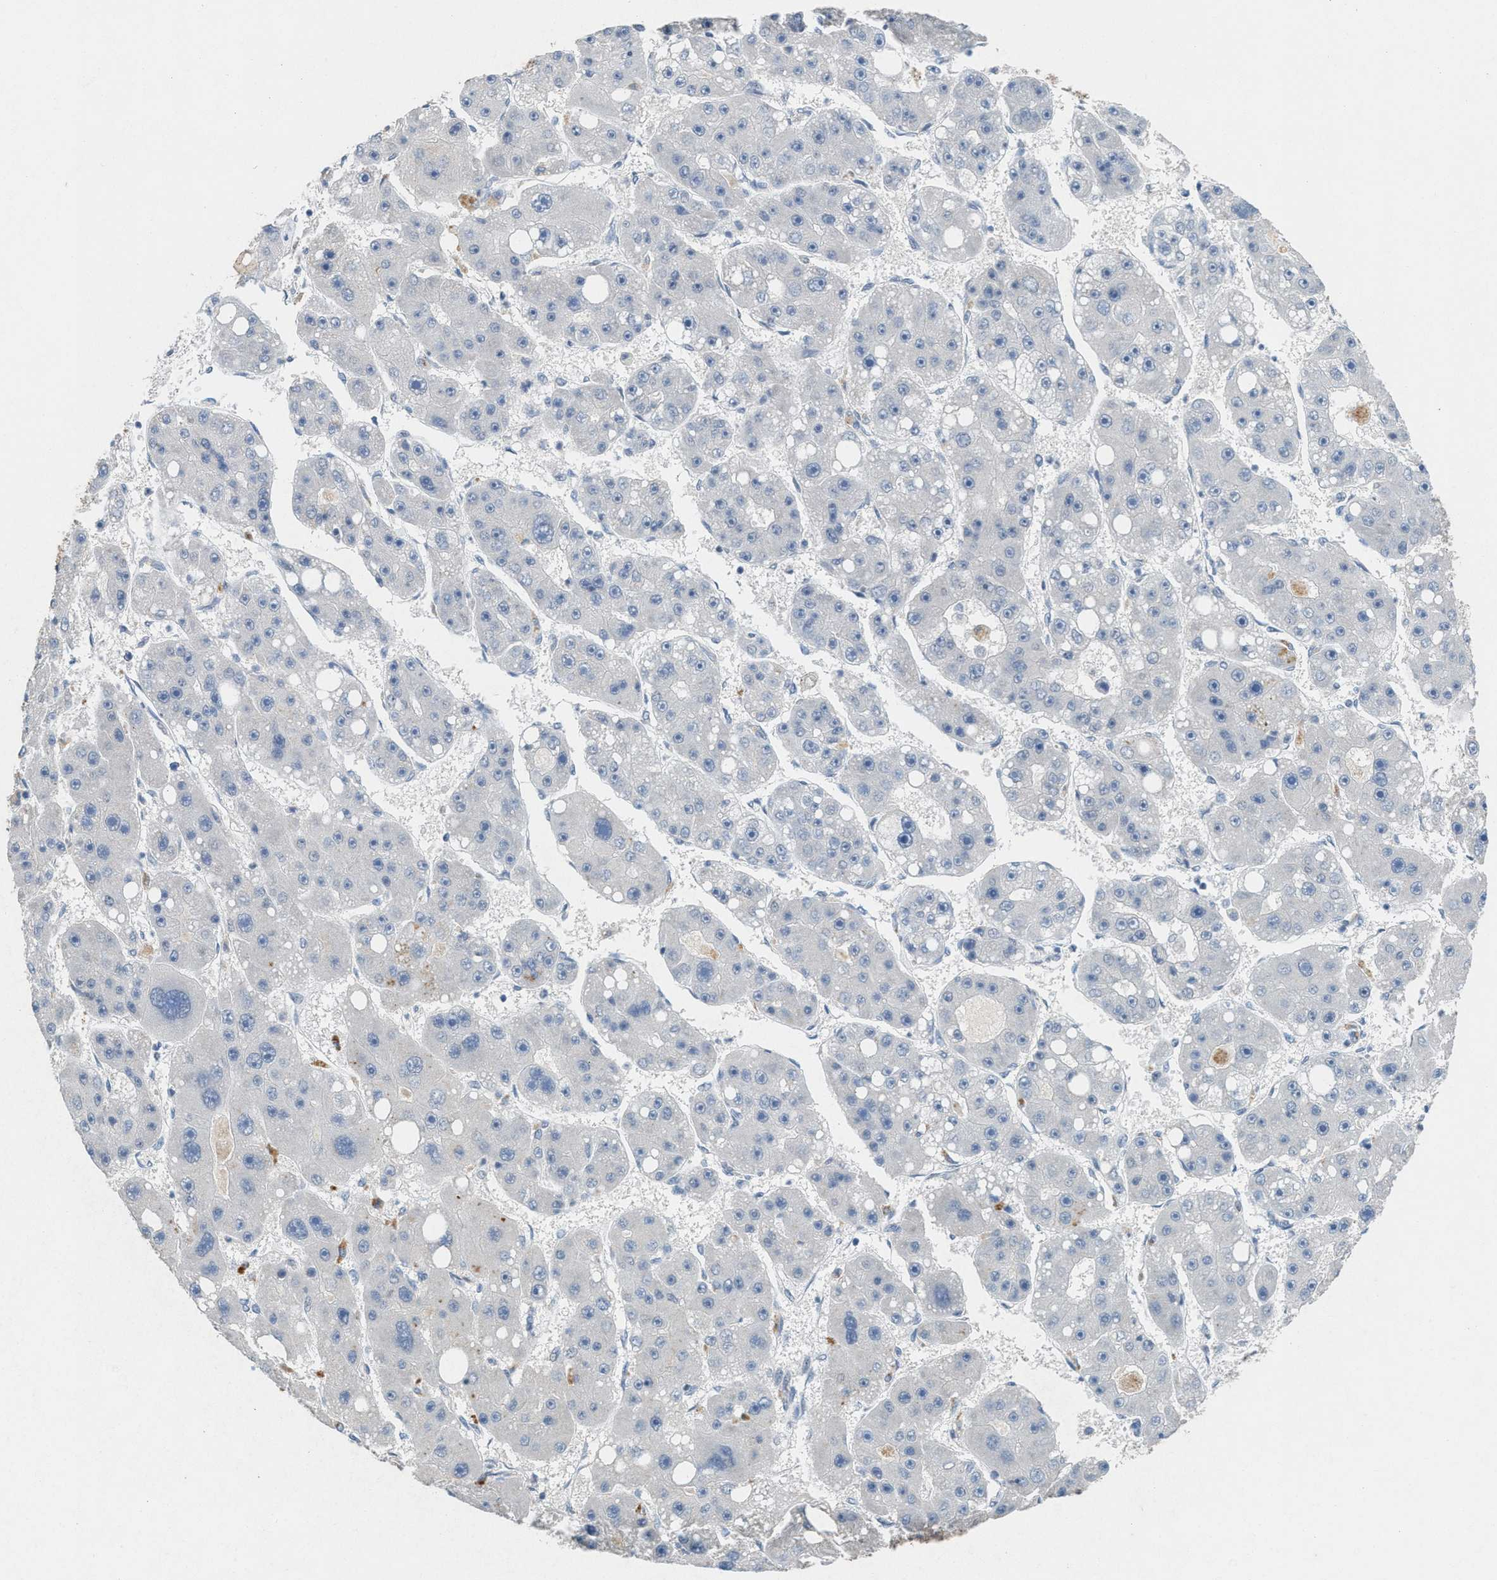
{"staining": {"intensity": "negative", "quantity": "none", "location": "none"}, "tissue": "liver cancer", "cell_type": "Tumor cells", "image_type": "cancer", "snomed": [{"axis": "morphology", "description": "Carcinoma, Hepatocellular, NOS"}, {"axis": "topography", "description": "Liver"}], "caption": "An immunohistochemistry (IHC) micrograph of liver hepatocellular carcinoma is shown. There is no staining in tumor cells of liver hepatocellular carcinoma. (DAB immunohistochemistry (IHC), high magnification).", "gene": "SLC5A5", "patient": {"sex": "female", "age": 61}}